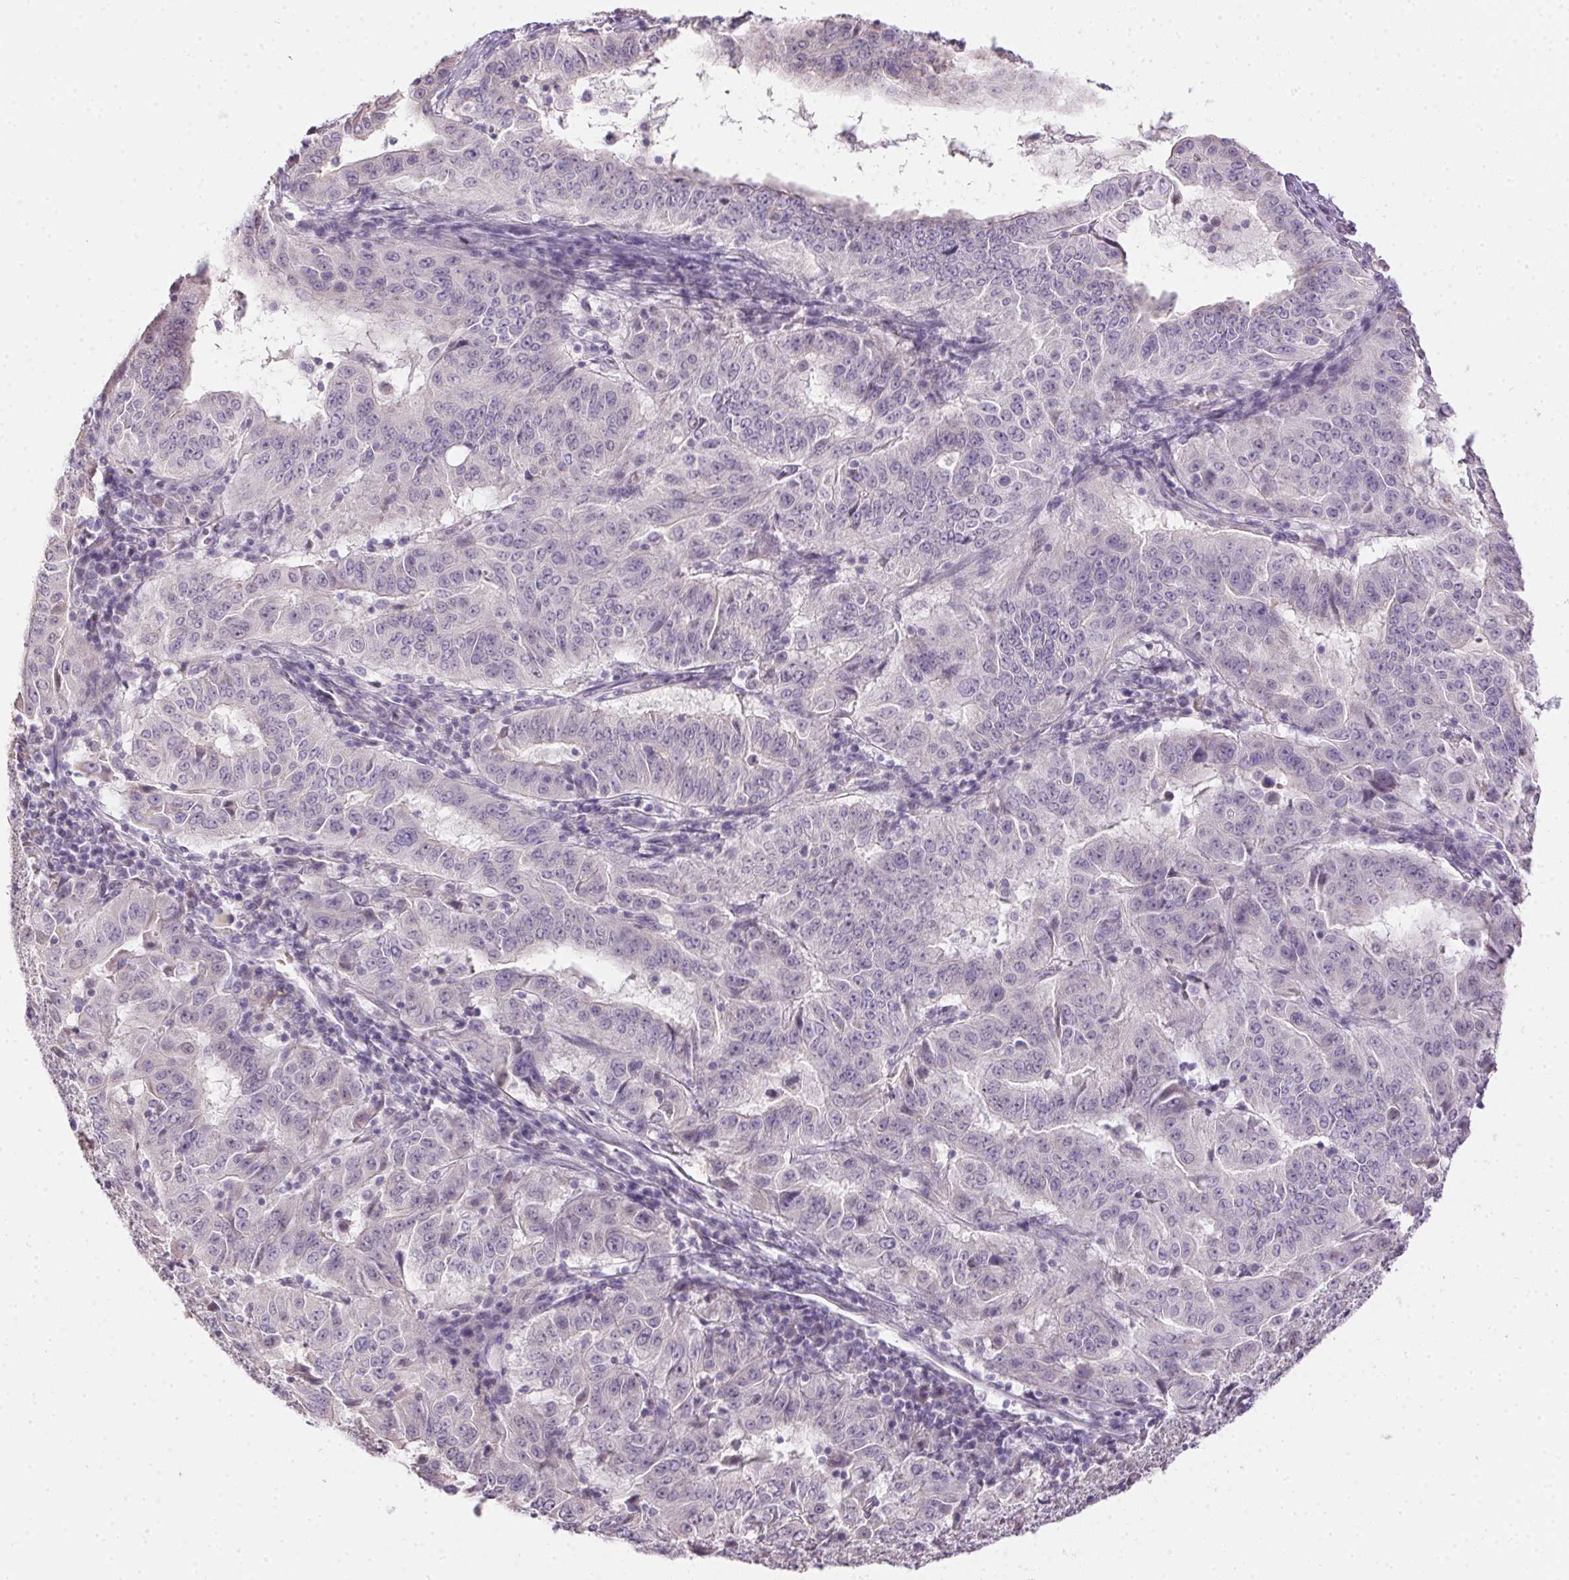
{"staining": {"intensity": "negative", "quantity": "none", "location": "none"}, "tissue": "pancreatic cancer", "cell_type": "Tumor cells", "image_type": "cancer", "snomed": [{"axis": "morphology", "description": "Adenocarcinoma, NOS"}, {"axis": "topography", "description": "Pancreas"}], "caption": "The photomicrograph reveals no staining of tumor cells in adenocarcinoma (pancreatic).", "gene": "CTCFL", "patient": {"sex": "male", "age": 63}}